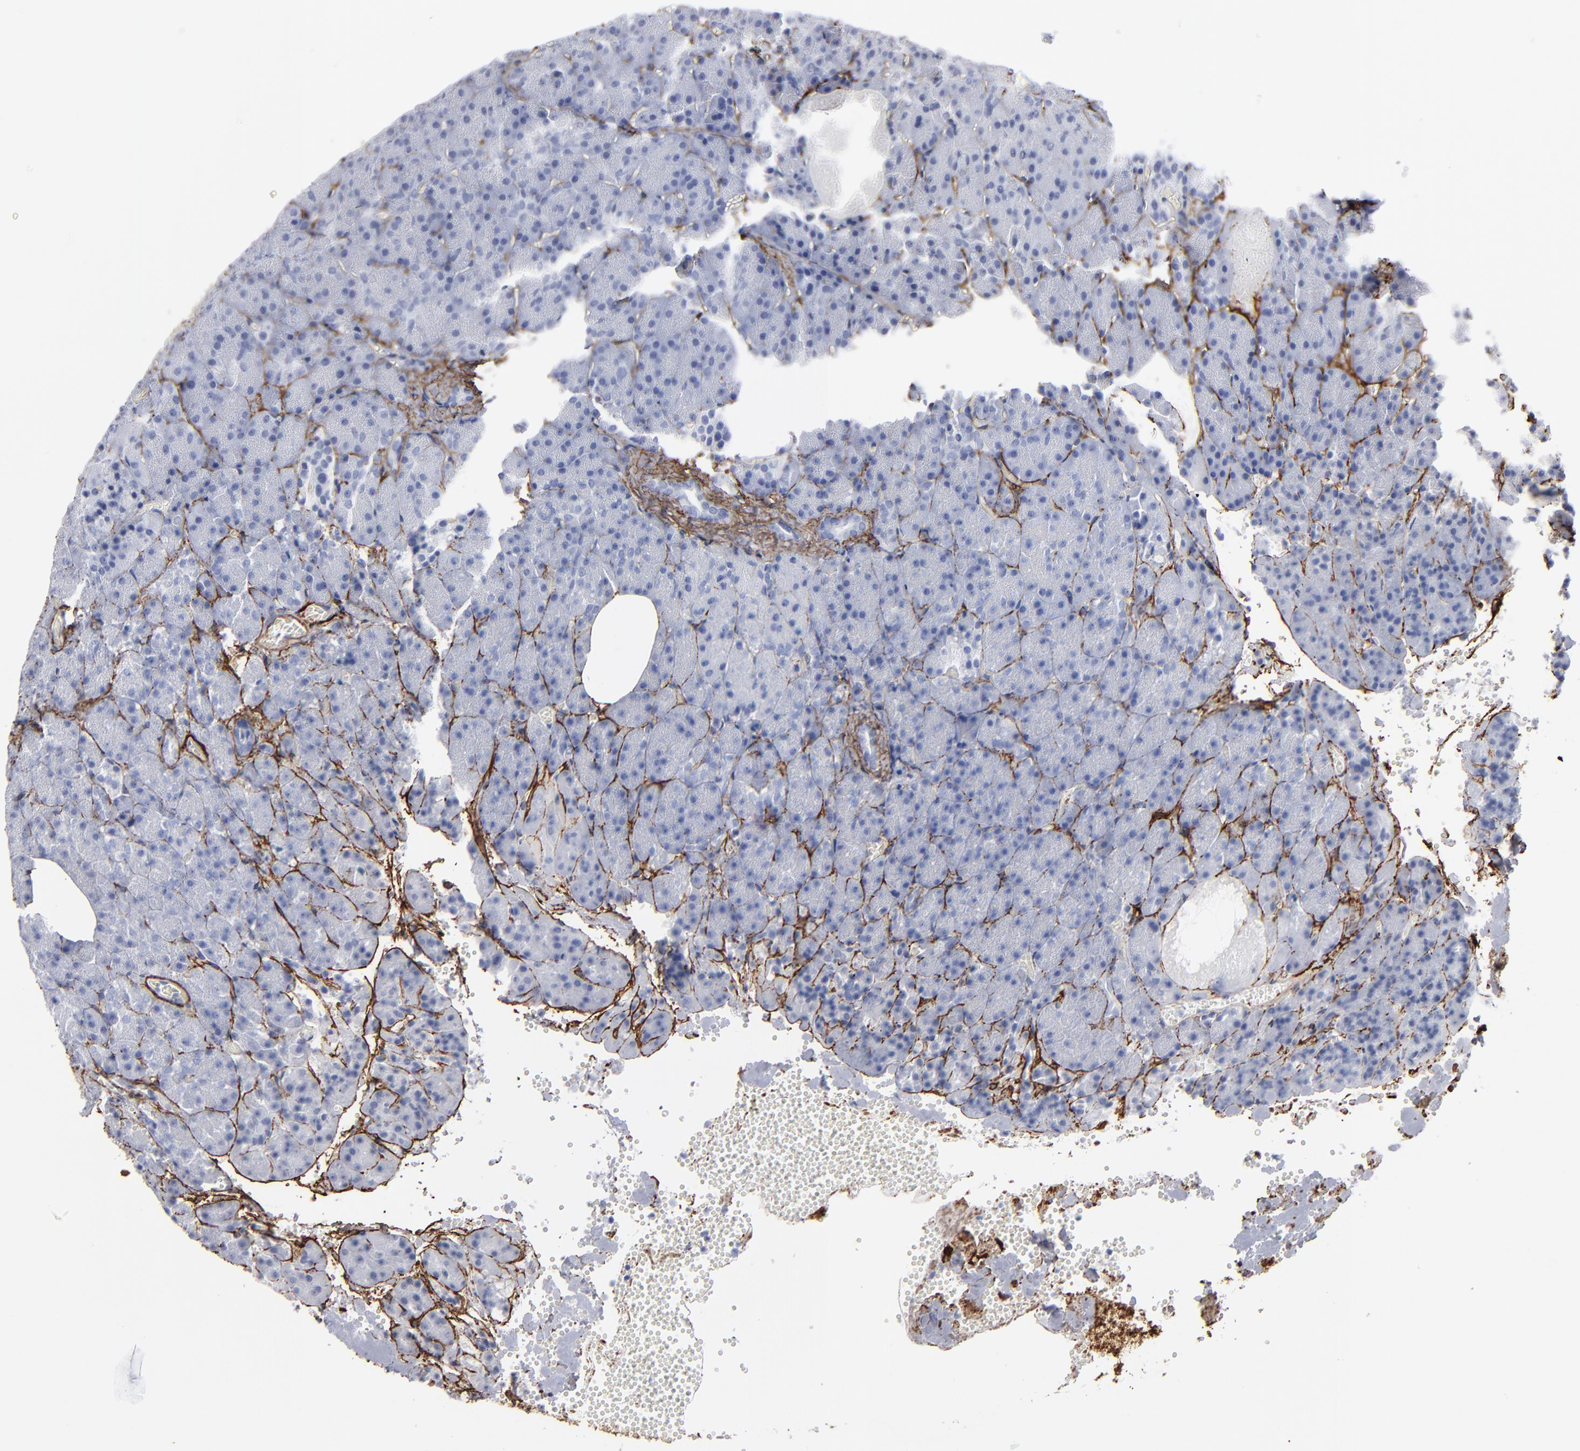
{"staining": {"intensity": "negative", "quantity": "none", "location": "none"}, "tissue": "carcinoid", "cell_type": "Tumor cells", "image_type": "cancer", "snomed": [{"axis": "morphology", "description": "Normal tissue, NOS"}, {"axis": "morphology", "description": "Carcinoid, malignant, NOS"}, {"axis": "topography", "description": "Pancreas"}], "caption": "There is no significant positivity in tumor cells of carcinoid. (Brightfield microscopy of DAB (3,3'-diaminobenzidine) IHC at high magnification).", "gene": "EMILIN1", "patient": {"sex": "female", "age": 35}}